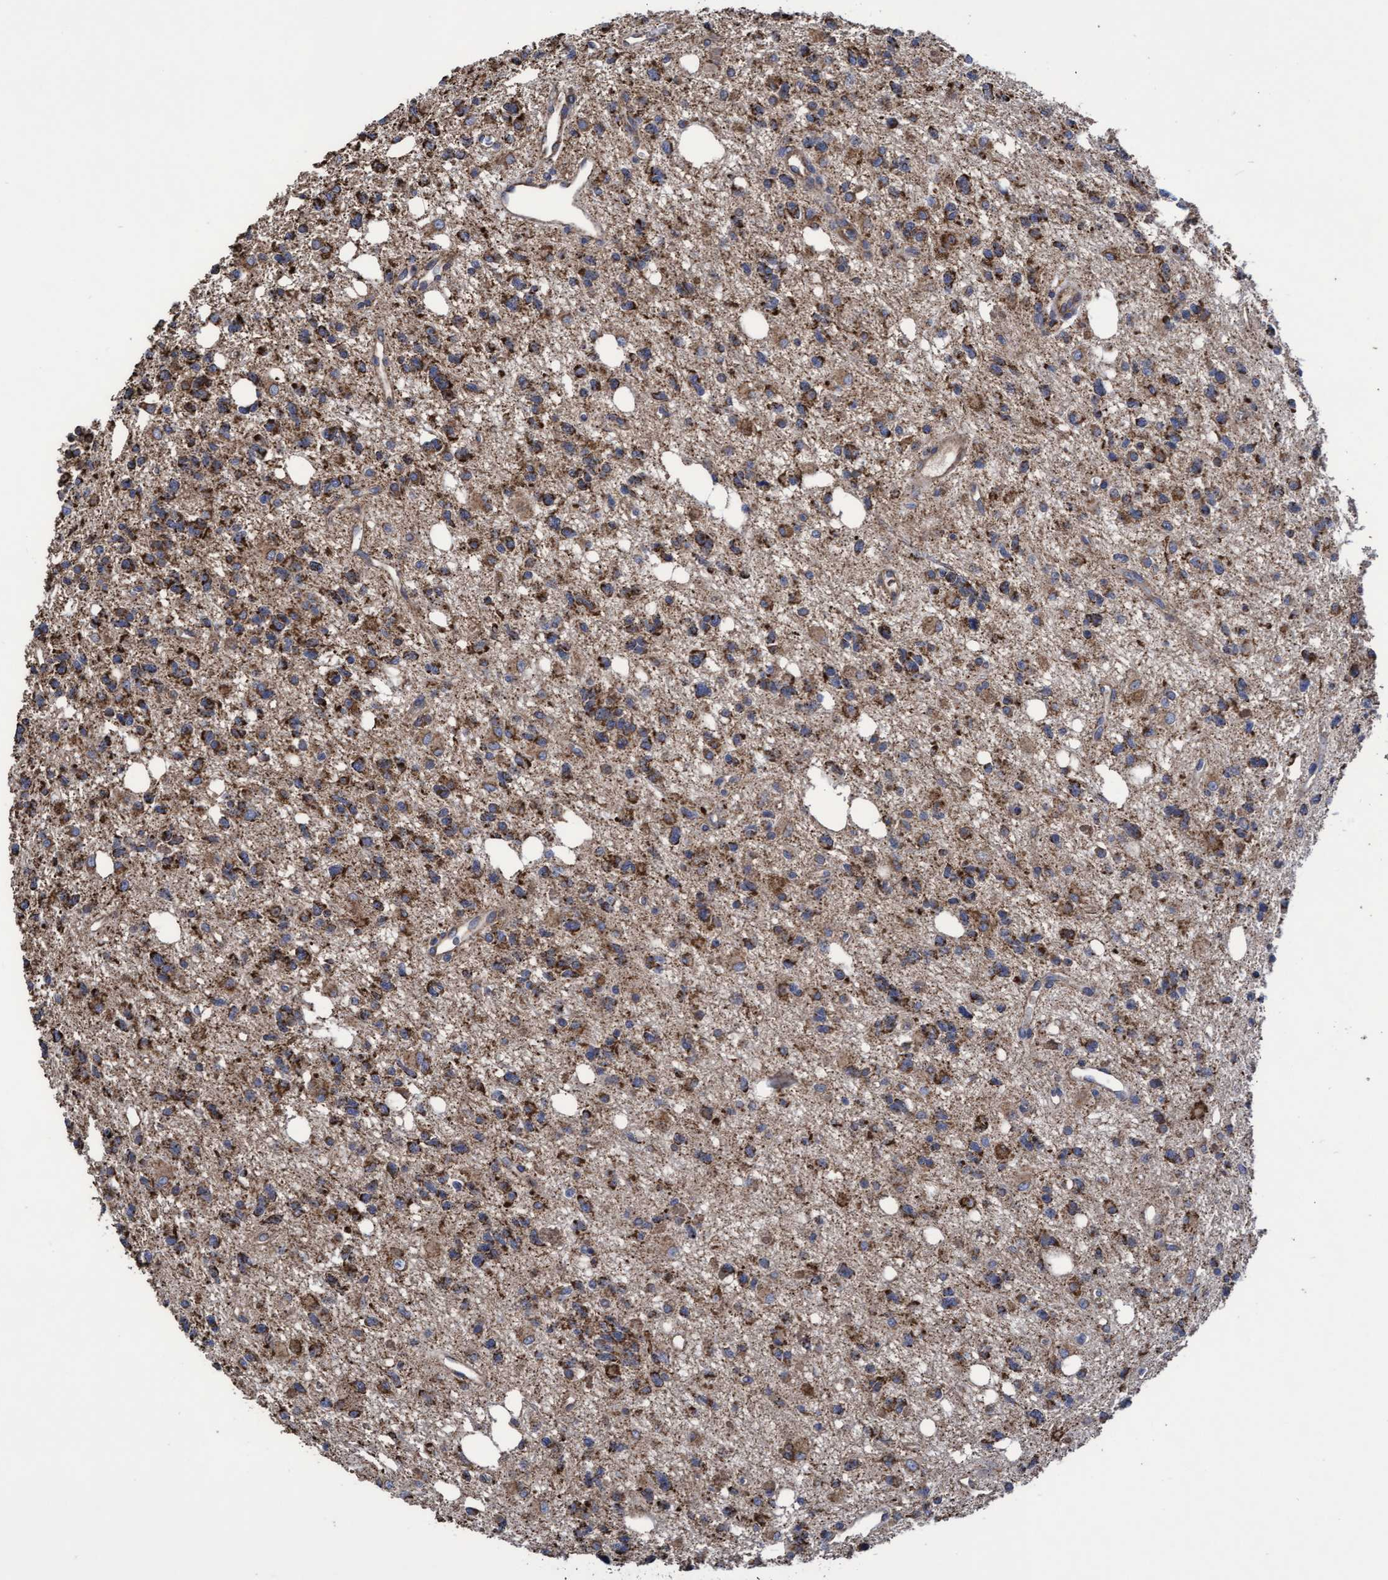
{"staining": {"intensity": "moderate", "quantity": ">75%", "location": "cytoplasmic/membranous"}, "tissue": "glioma", "cell_type": "Tumor cells", "image_type": "cancer", "snomed": [{"axis": "morphology", "description": "Glioma, malignant, High grade"}, {"axis": "topography", "description": "Brain"}], "caption": "IHC micrograph of malignant glioma (high-grade) stained for a protein (brown), which displays medium levels of moderate cytoplasmic/membranous staining in approximately >75% of tumor cells.", "gene": "COBL", "patient": {"sex": "female", "age": 62}}